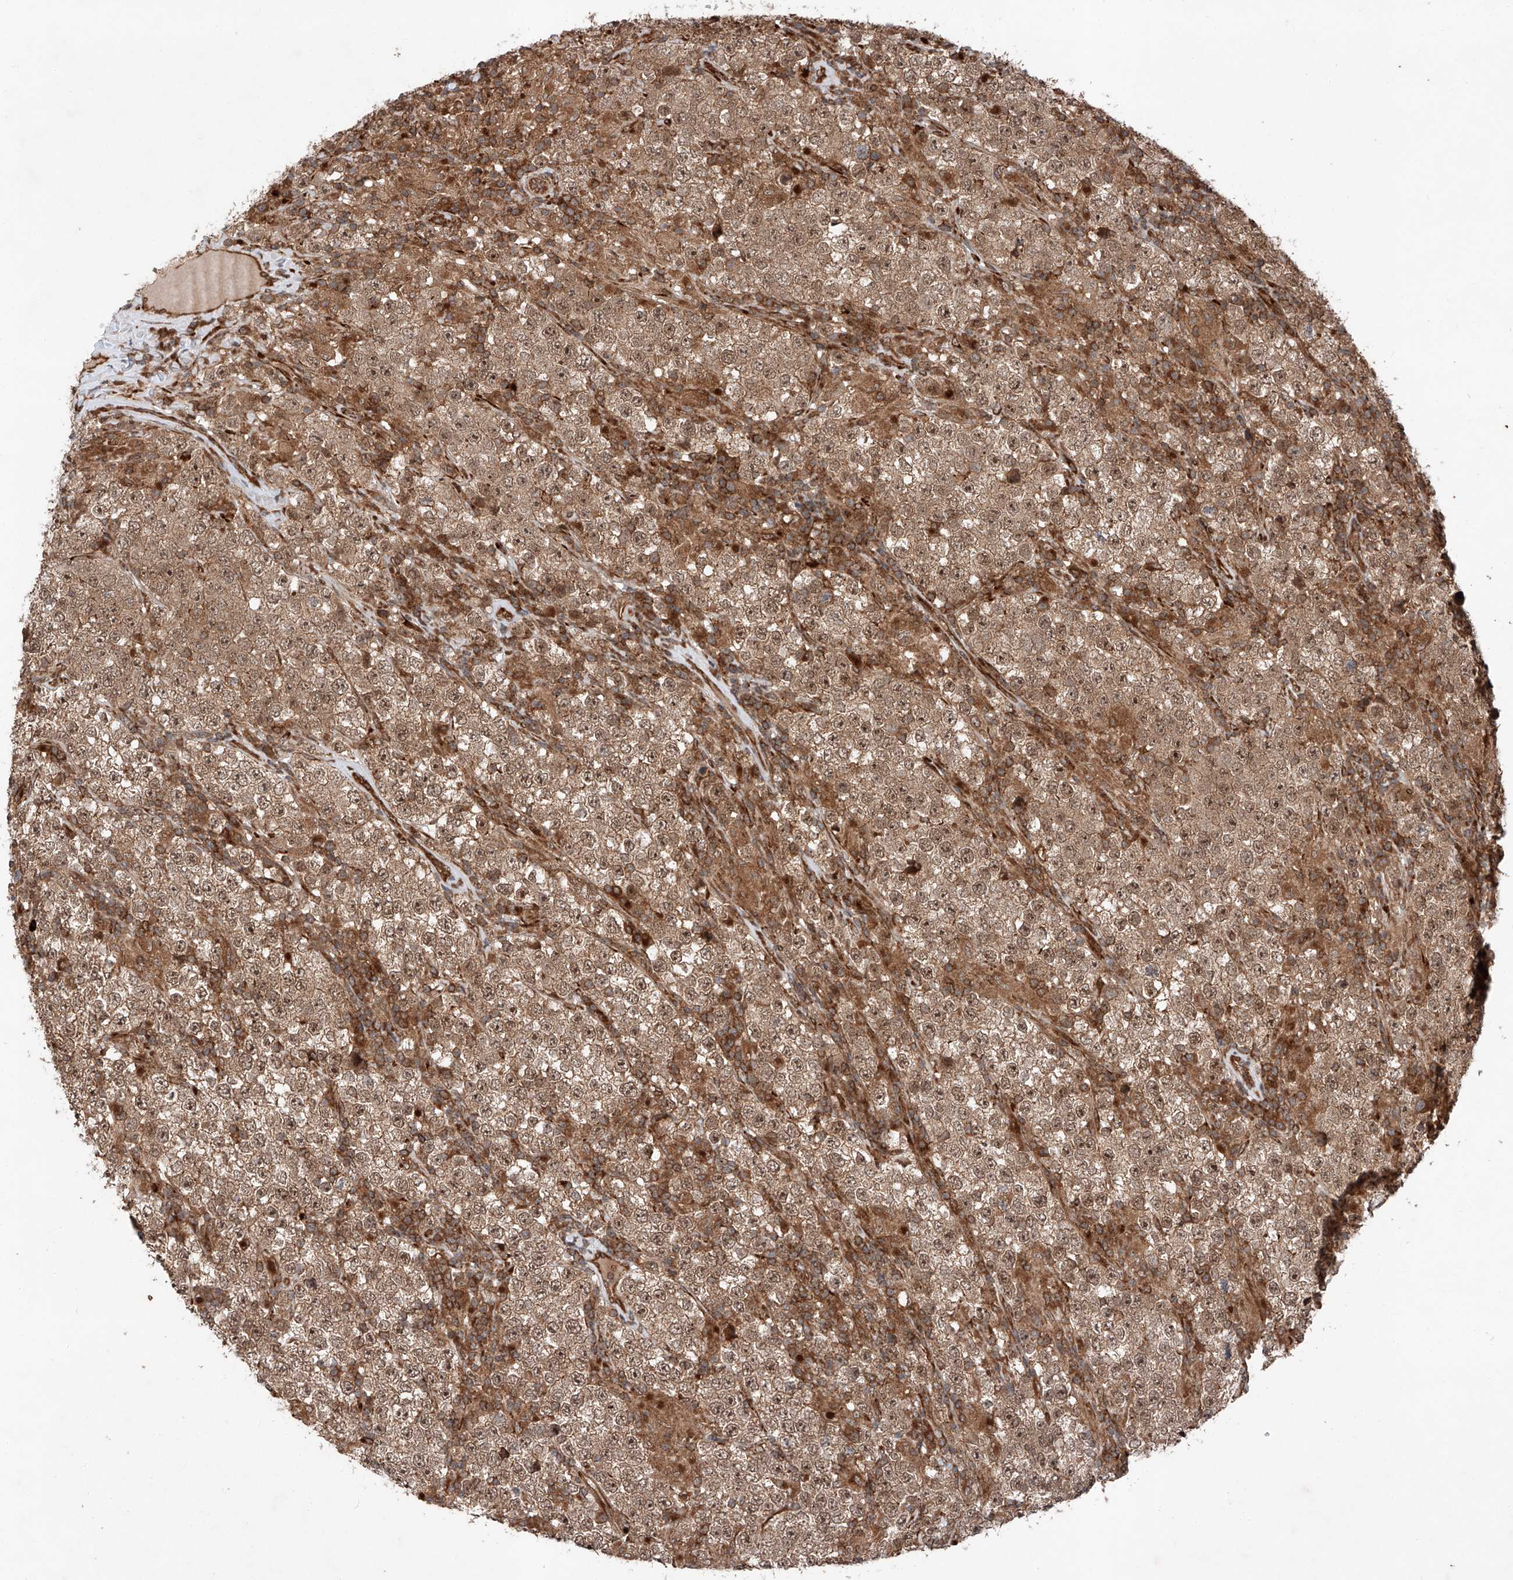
{"staining": {"intensity": "moderate", "quantity": ">75%", "location": "cytoplasmic/membranous,nuclear"}, "tissue": "testis cancer", "cell_type": "Tumor cells", "image_type": "cancer", "snomed": [{"axis": "morphology", "description": "Normal tissue, NOS"}, {"axis": "morphology", "description": "Urothelial carcinoma, High grade"}, {"axis": "morphology", "description": "Seminoma, NOS"}, {"axis": "morphology", "description": "Carcinoma, Embryonal, NOS"}, {"axis": "topography", "description": "Urinary bladder"}, {"axis": "topography", "description": "Testis"}], "caption": "Immunohistochemical staining of human testis cancer (urothelial carcinoma (high-grade)) demonstrates moderate cytoplasmic/membranous and nuclear protein positivity in about >75% of tumor cells.", "gene": "ZFP28", "patient": {"sex": "male", "age": 41}}